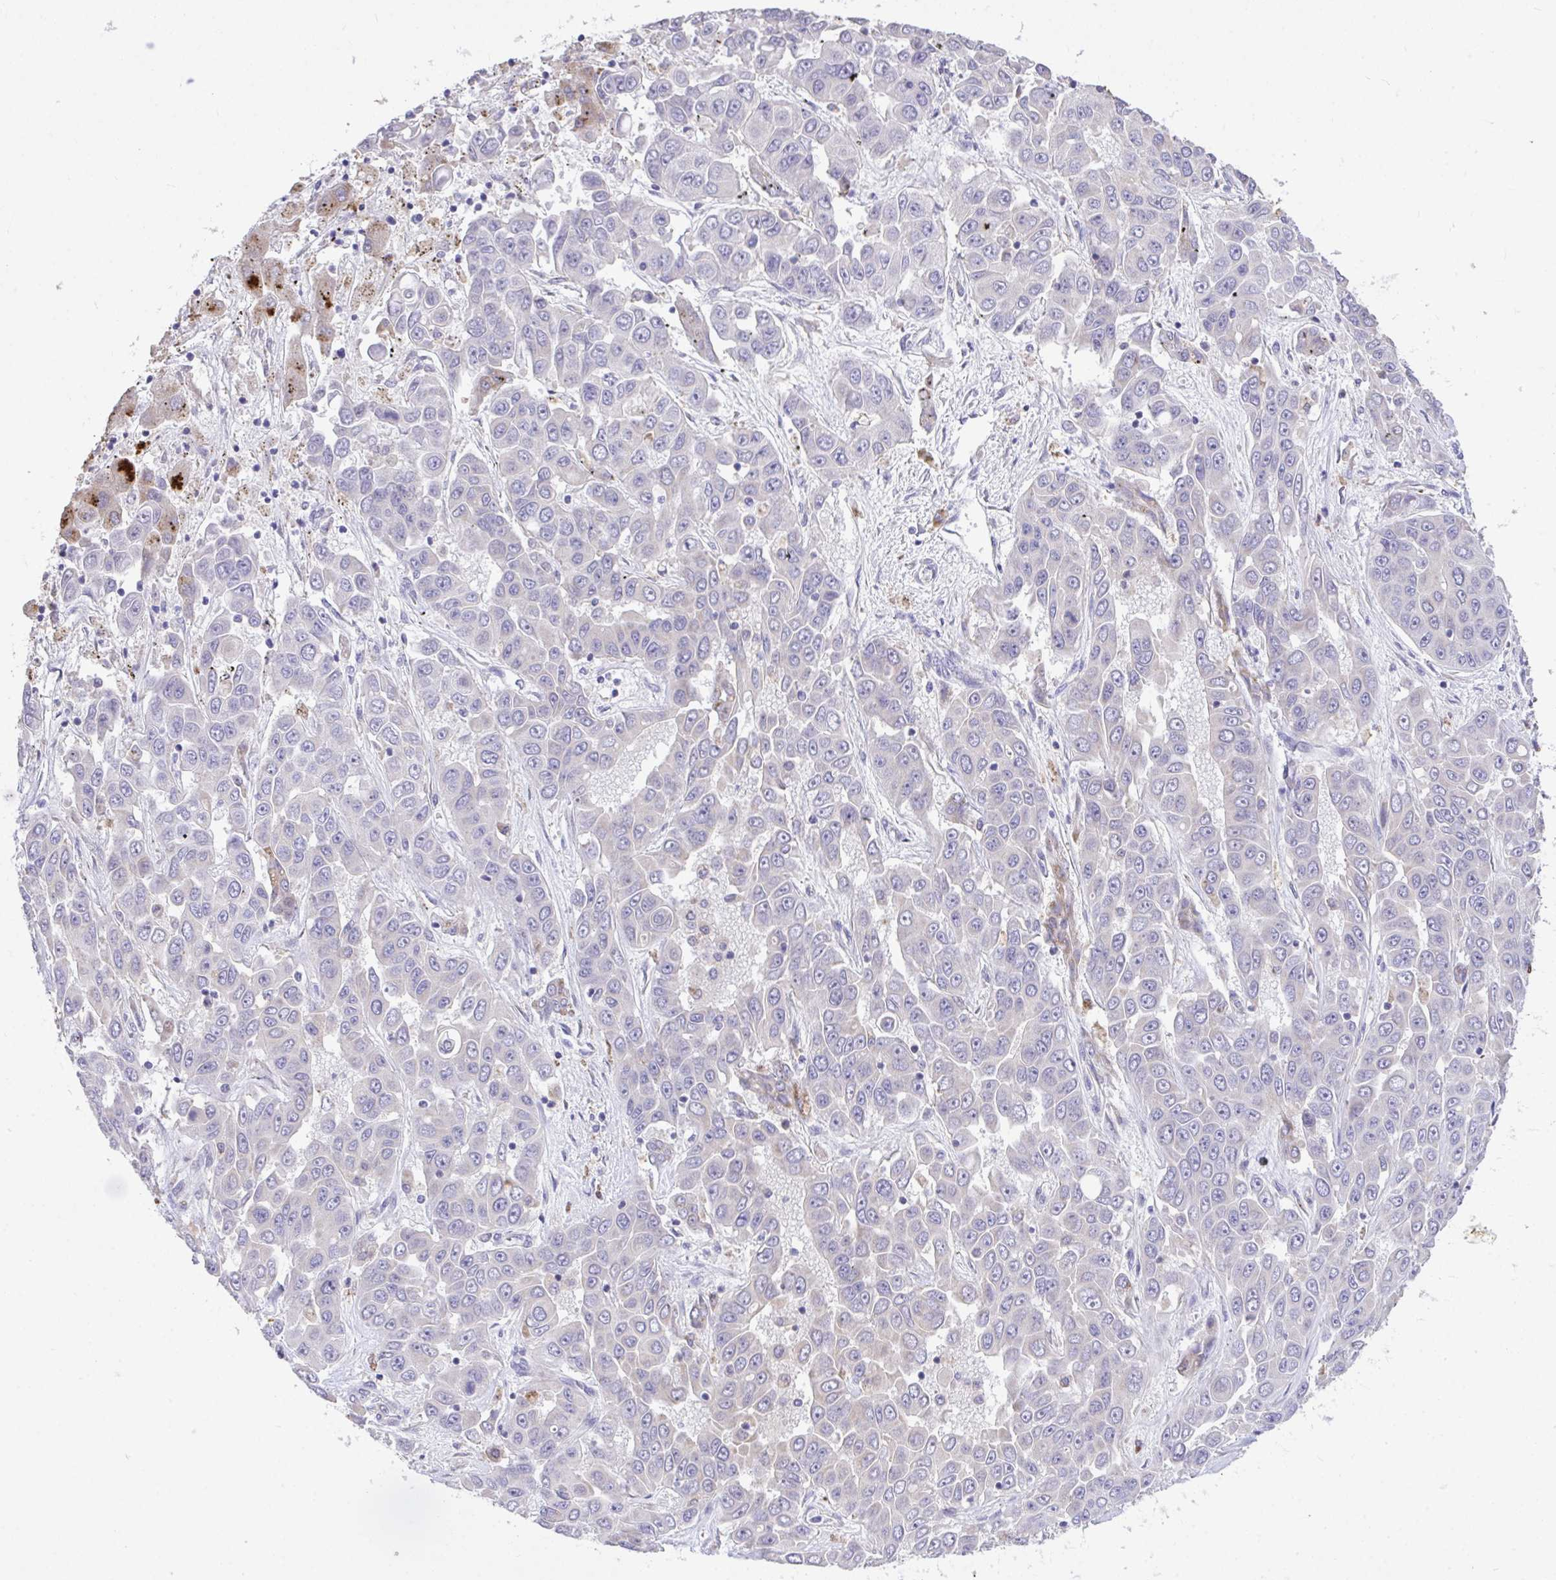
{"staining": {"intensity": "negative", "quantity": "none", "location": "none"}, "tissue": "liver cancer", "cell_type": "Tumor cells", "image_type": "cancer", "snomed": [{"axis": "morphology", "description": "Cholangiocarcinoma"}, {"axis": "topography", "description": "Liver"}], "caption": "Immunohistochemistry (IHC) image of liver cancer (cholangiocarcinoma) stained for a protein (brown), which exhibits no staining in tumor cells. Brightfield microscopy of immunohistochemistry (IHC) stained with DAB (3,3'-diaminobenzidine) (brown) and hematoxylin (blue), captured at high magnification.", "gene": "MPC2", "patient": {"sex": "female", "age": 52}}